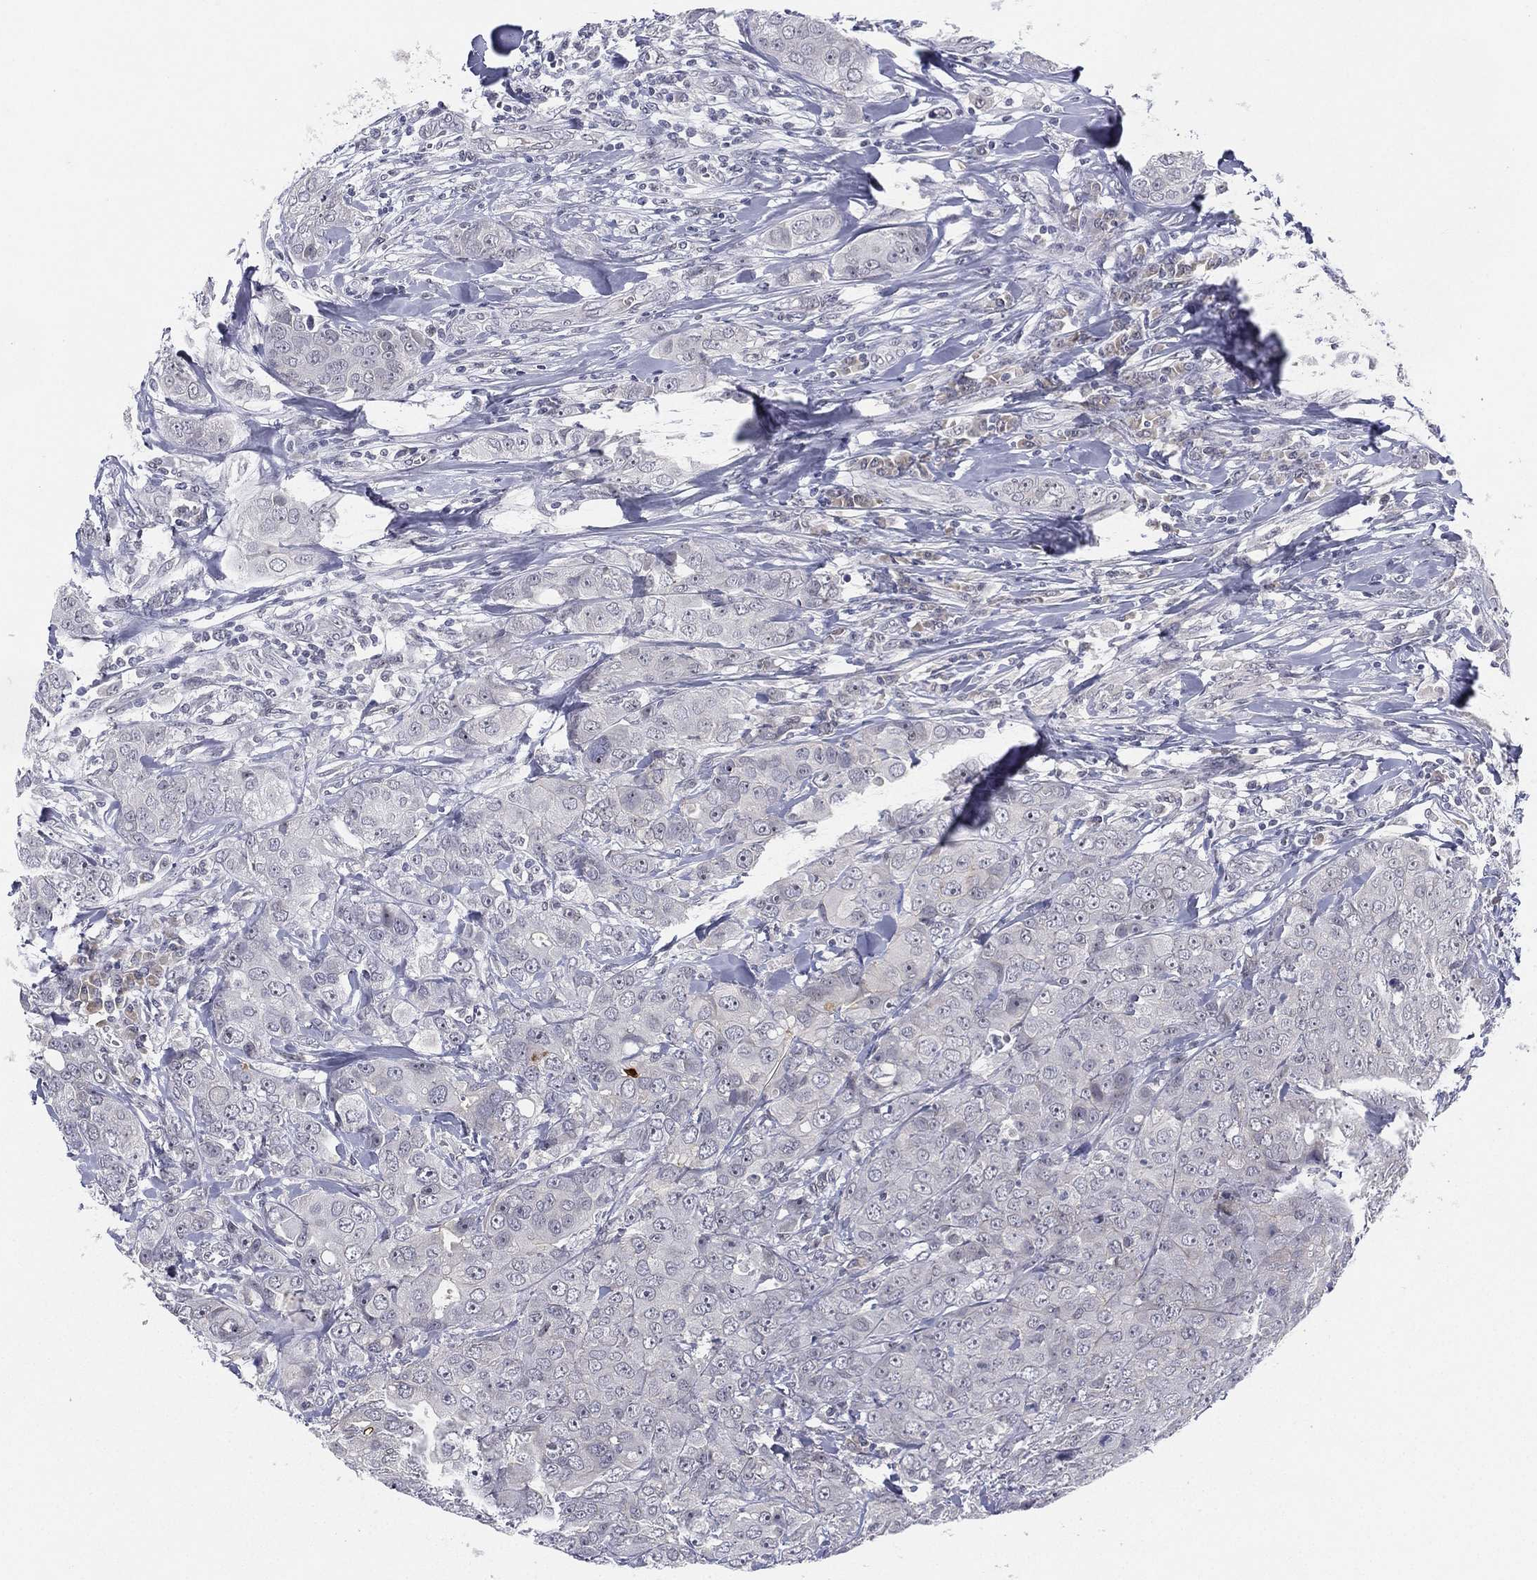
{"staining": {"intensity": "negative", "quantity": "none", "location": "none"}, "tissue": "breast cancer", "cell_type": "Tumor cells", "image_type": "cancer", "snomed": [{"axis": "morphology", "description": "Duct carcinoma"}, {"axis": "topography", "description": "Breast"}], "caption": "Tumor cells are negative for protein expression in human breast cancer.", "gene": "MS4A8", "patient": {"sex": "female", "age": 43}}